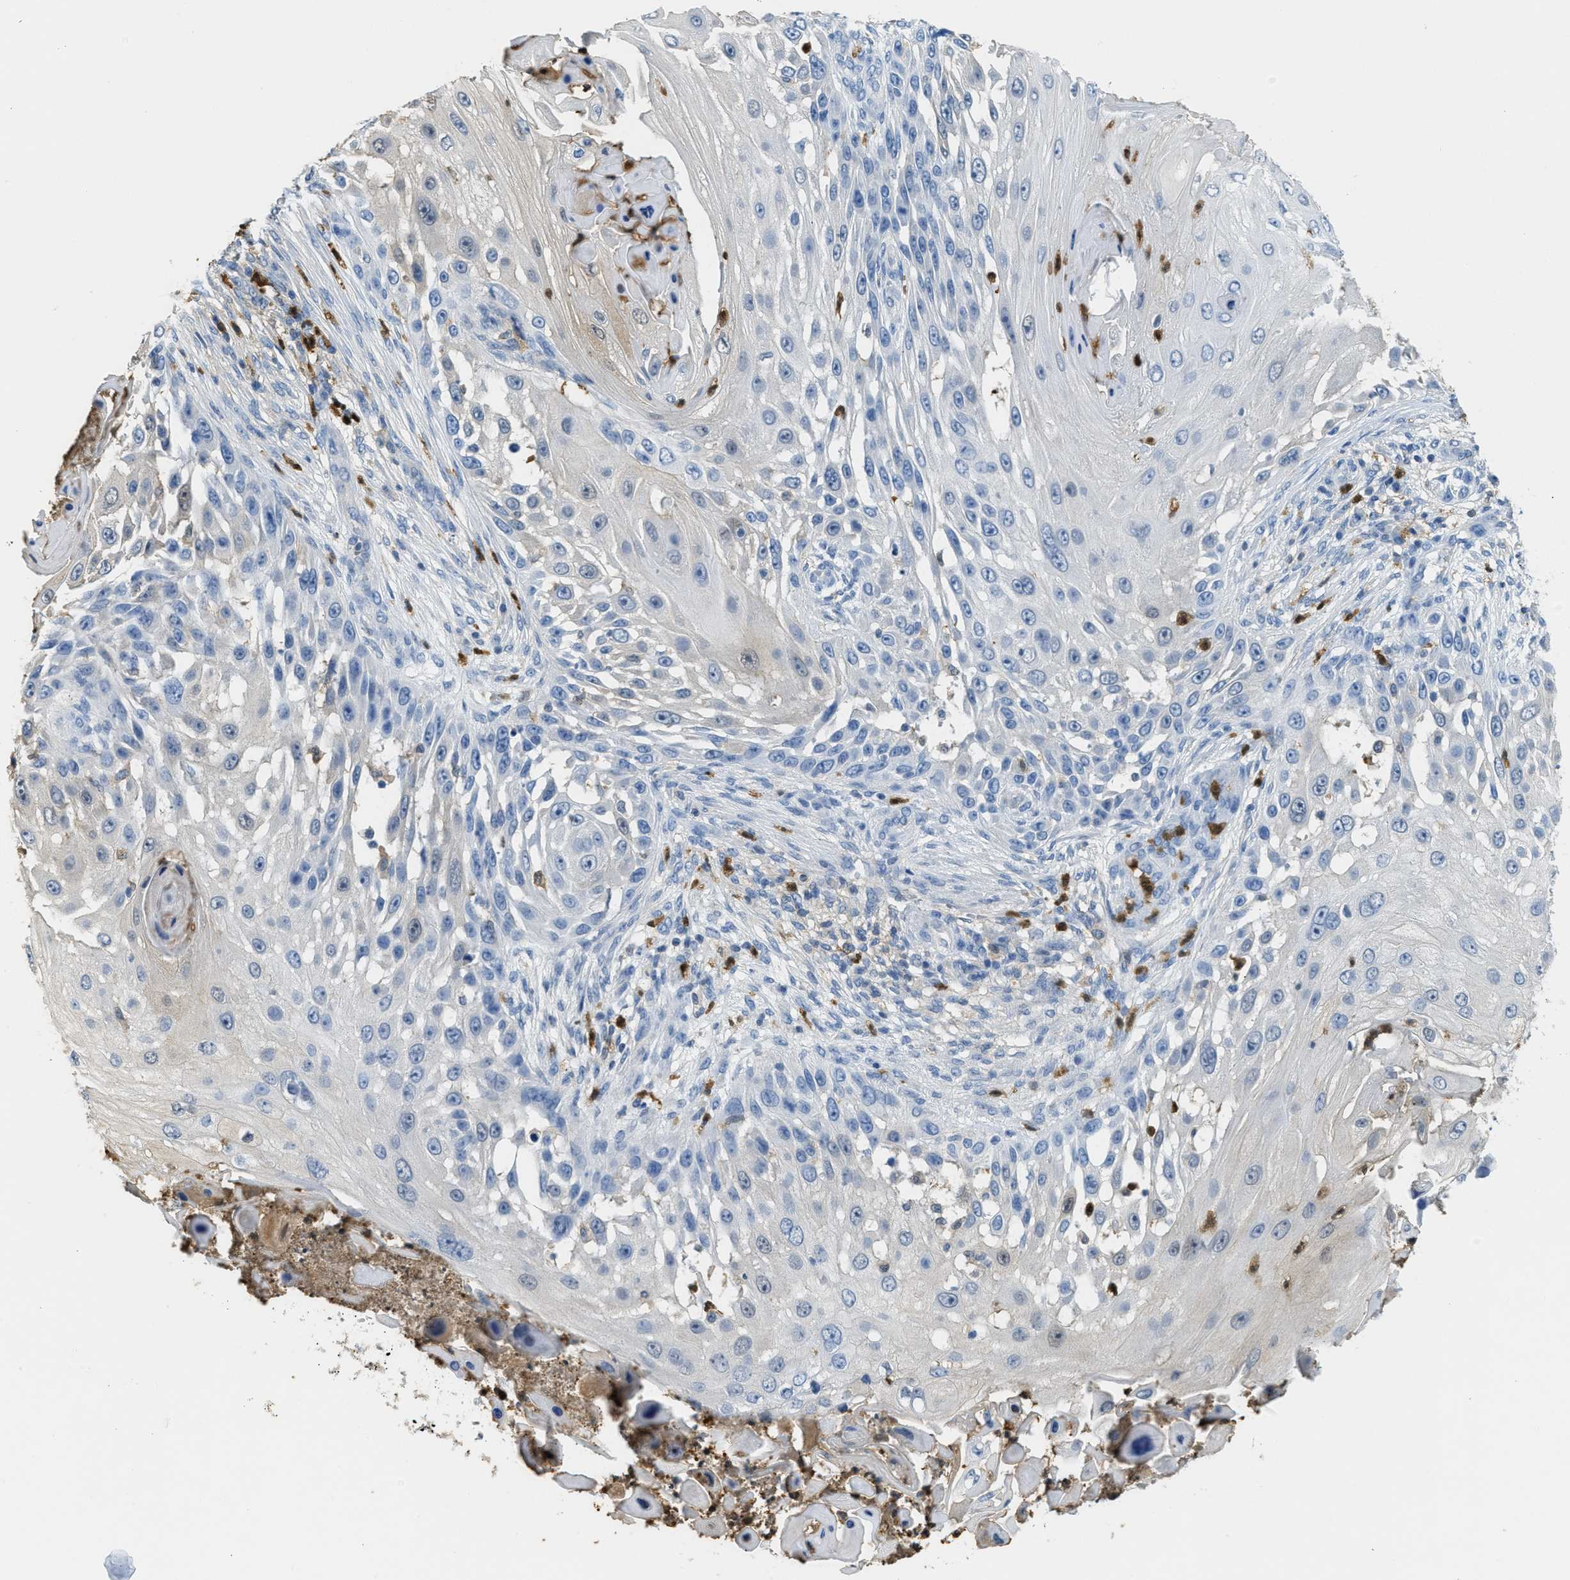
{"staining": {"intensity": "negative", "quantity": "none", "location": "none"}, "tissue": "skin cancer", "cell_type": "Tumor cells", "image_type": "cancer", "snomed": [{"axis": "morphology", "description": "Squamous cell carcinoma, NOS"}, {"axis": "topography", "description": "Skin"}], "caption": "Immunohistochemical staining of human skin cancer (squamous cell carcinoma) reveals no significant expression in tumor cells.", "gene": "SERPINB1", "patient": {"sex": "female", "age": 44}}